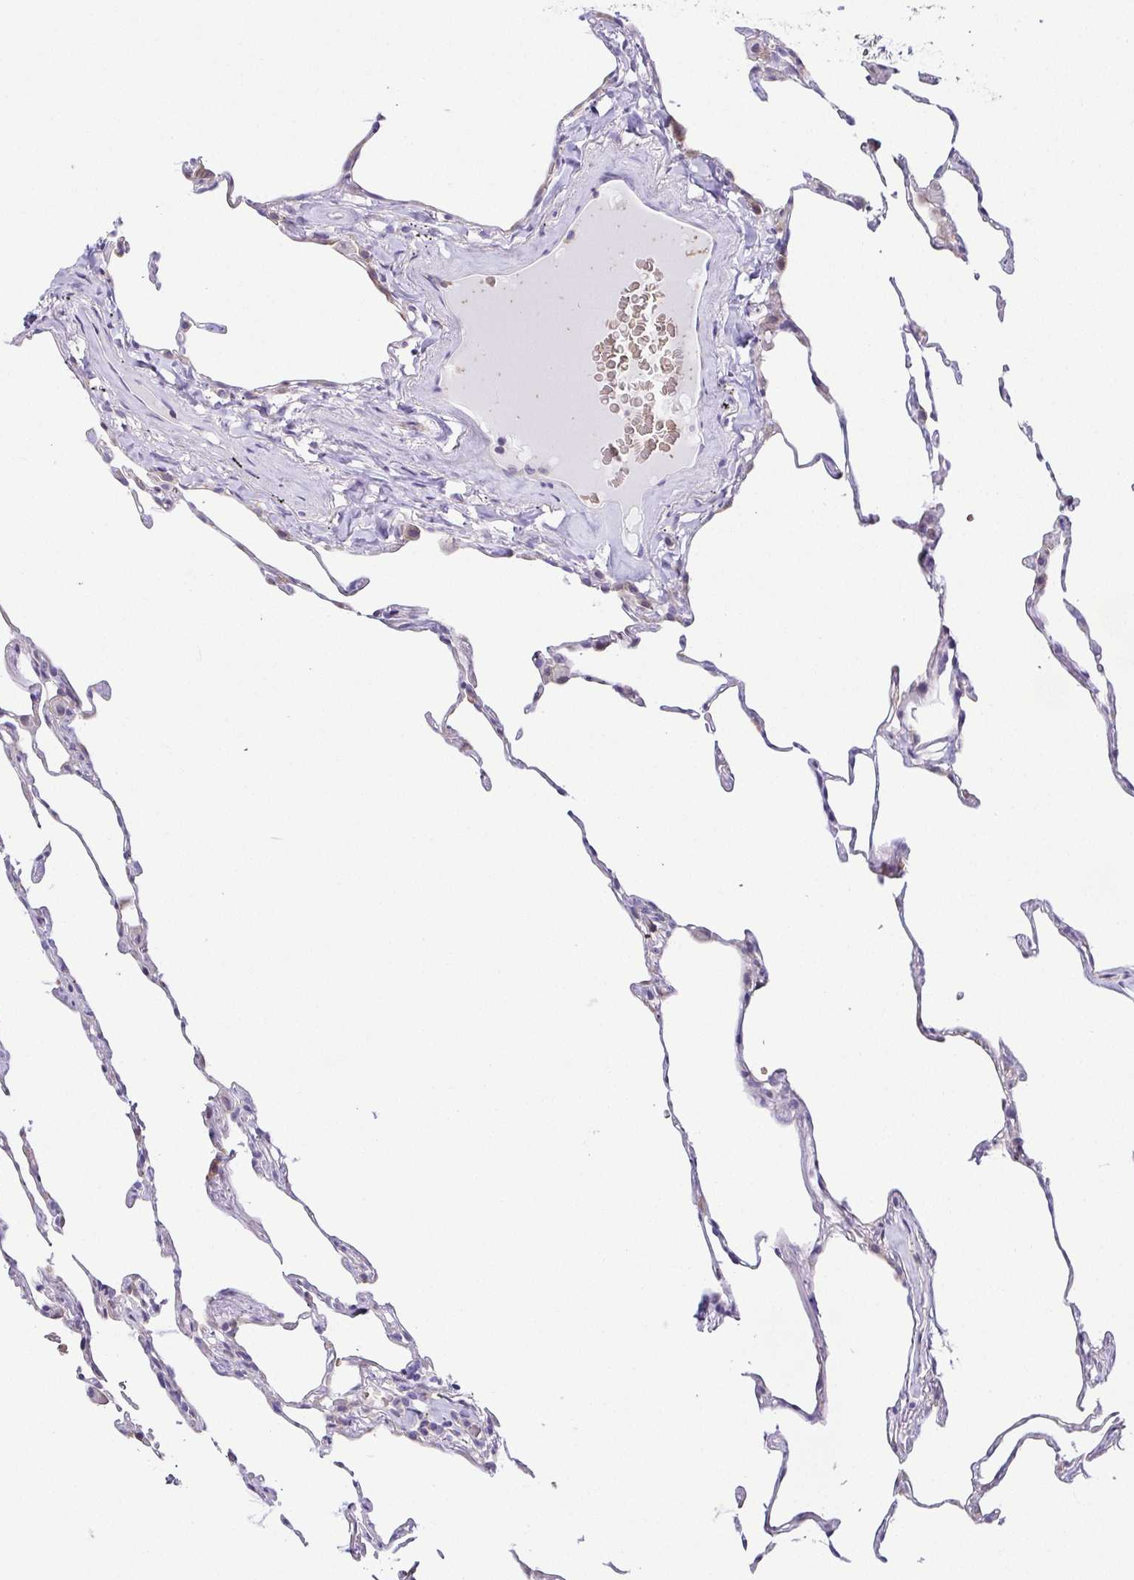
{"staining": {"intensity": "negative", "quantity": "none", "location": "none"}, "tissue": "lung", "cell_type": "Alveolar cells", "image_type": "normal", "snomed": [{"axis": "morphology", "description": "Normal tissue, NOS"}, {"axis": "topography", "description": "Lung"}], "caption": "Alveolar cells are negative for brown protein staining in normal lung. (Brightfield microscopy of DAB (3,3'-diaminobenzidine) immunohistochemistry (IHC) at high magnification).", "gene": "FAM162B", "patient": {"sex": "female", "age": 57}}